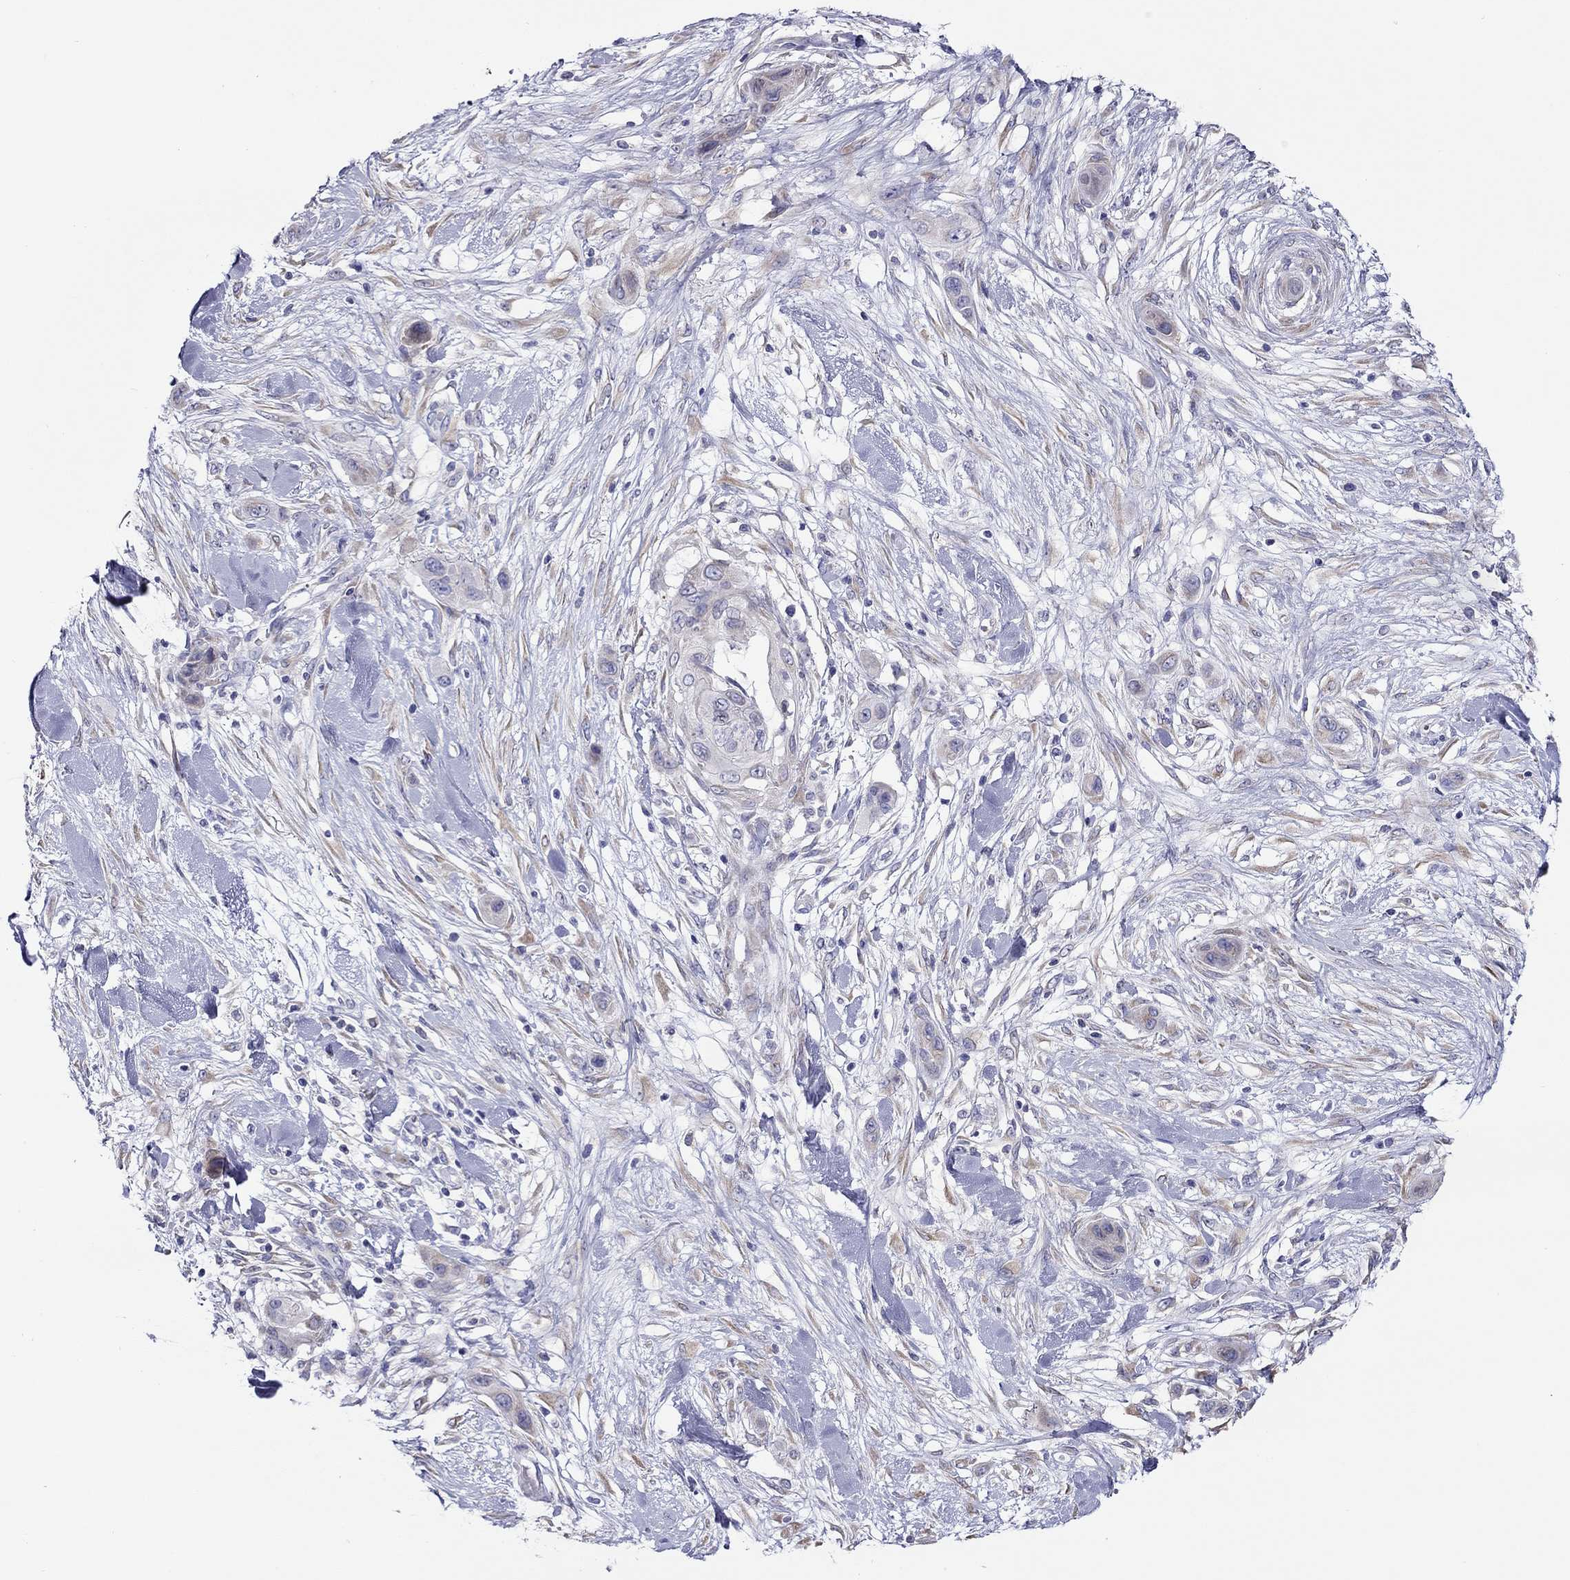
{"staining": {"intensity": "weak", "quantity": "<25%", "location": "cytoplasmic/membranous"}, "tissue": "skin cancer", "cell_type": "Tumor cells", "image_type": "cancer", "snomed": [{"axis": "morphology", "description": "Squamous cell carcinoma, NOS"}, {"axis": "topography", "description": "Skin"}], "caption": "Tumor cells show no significant protein positivity in skin squamous cell carcinoma.", "gene": "SLC46A2", "patient": {"sex": "male", "age": 79}}